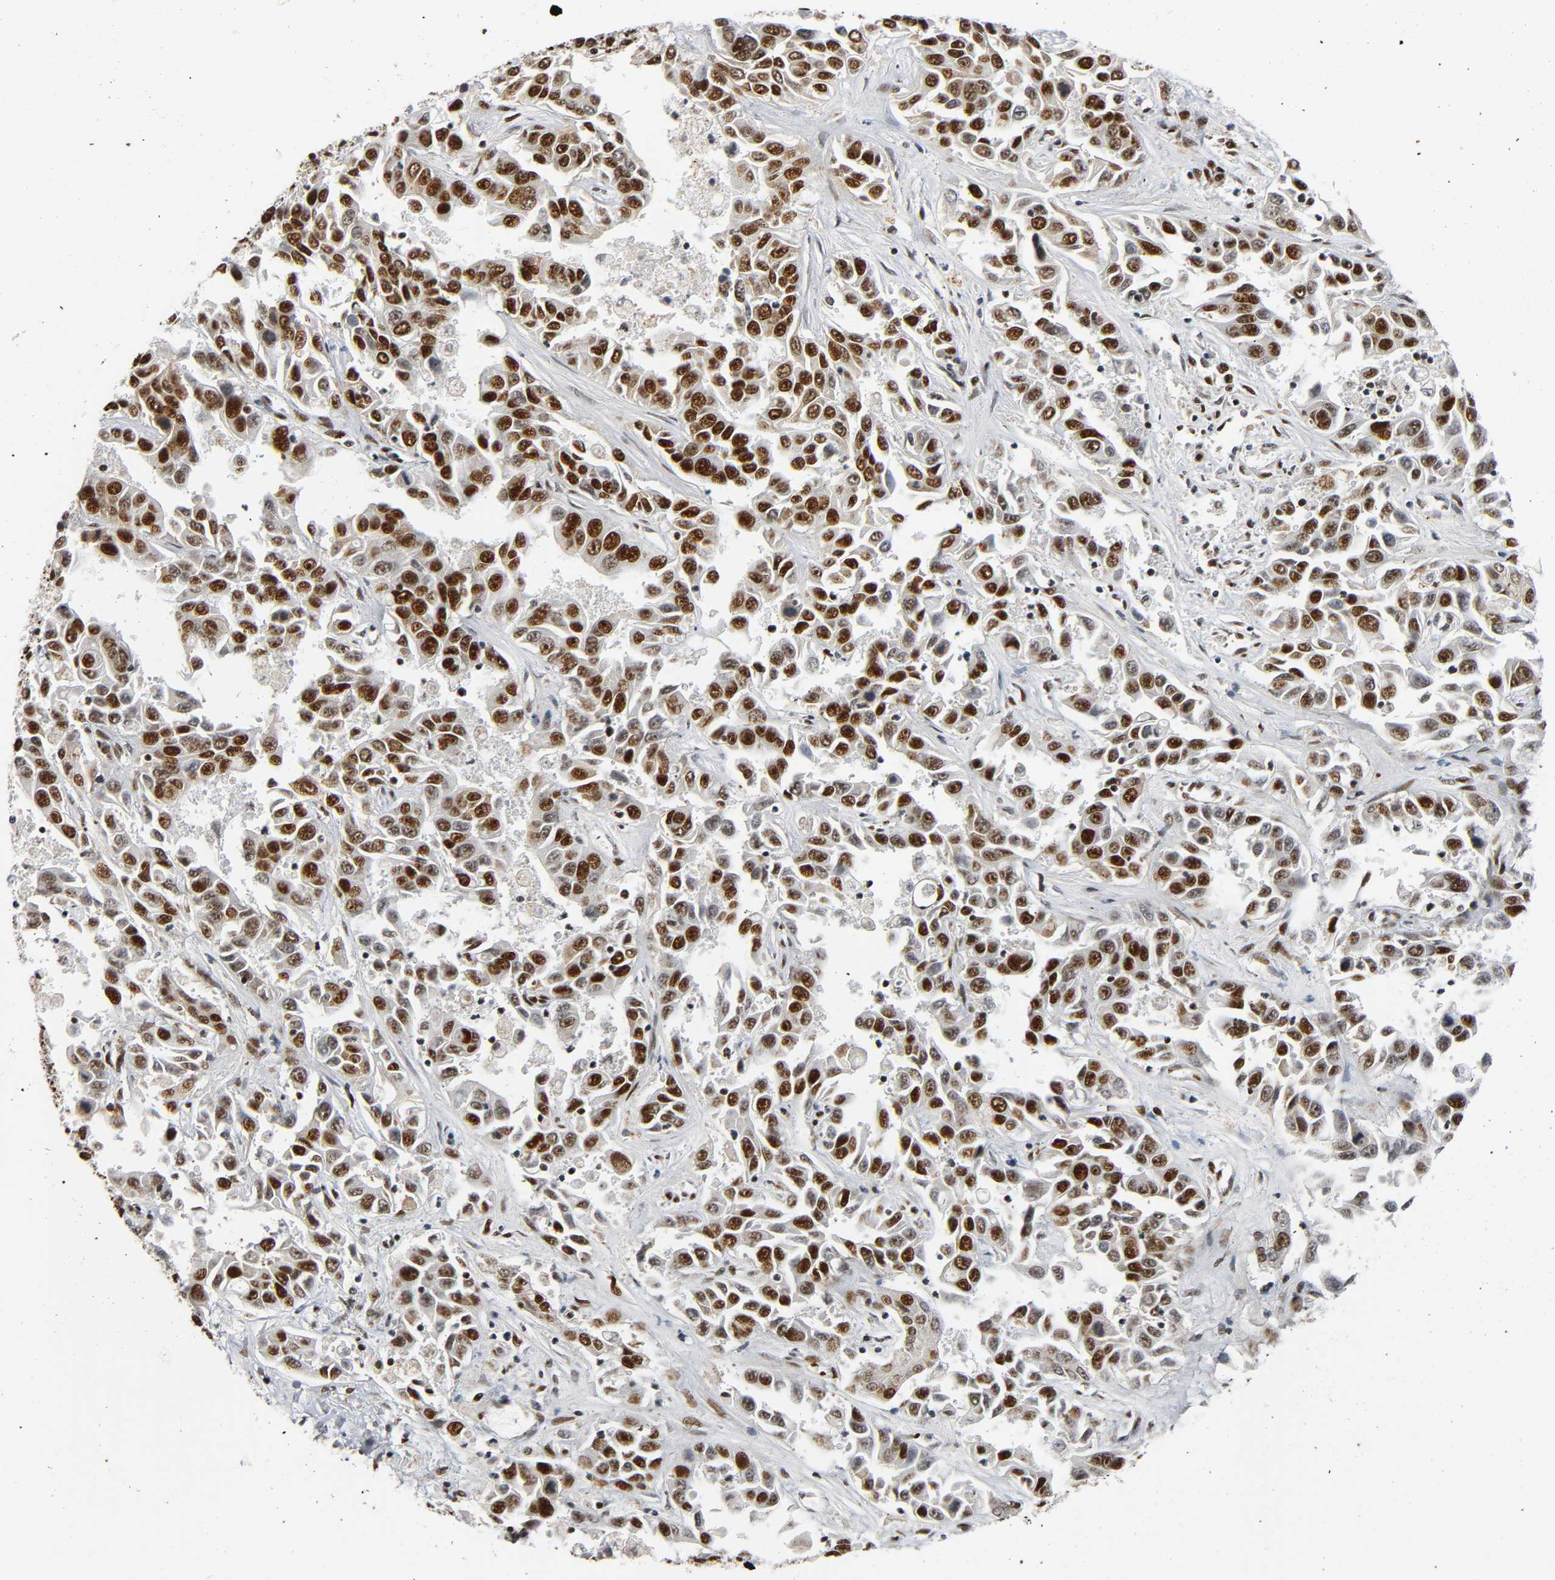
{"staining": {"intensity": "strong", "quantity": ">75%", "location": "nuclear"}, "tissue": "liver cancer", "cell_type": "Tumor cells", "image_type": "cancer", "snomed": [{"axis": "morphology", "description": "Cholangiocarcinoma"}, {"axis": "topography", "description": "Liver"}], "caption": "DAB (3,3'-diaminobenzidine) immunohistochemical staining of human liver cancer (cholangiocarcinoma) displays strong nuclear protein positivity in approximately >75% of tumor cells.", "gene": "CDK9", "patient": {"sex": "female", "age": 52}}